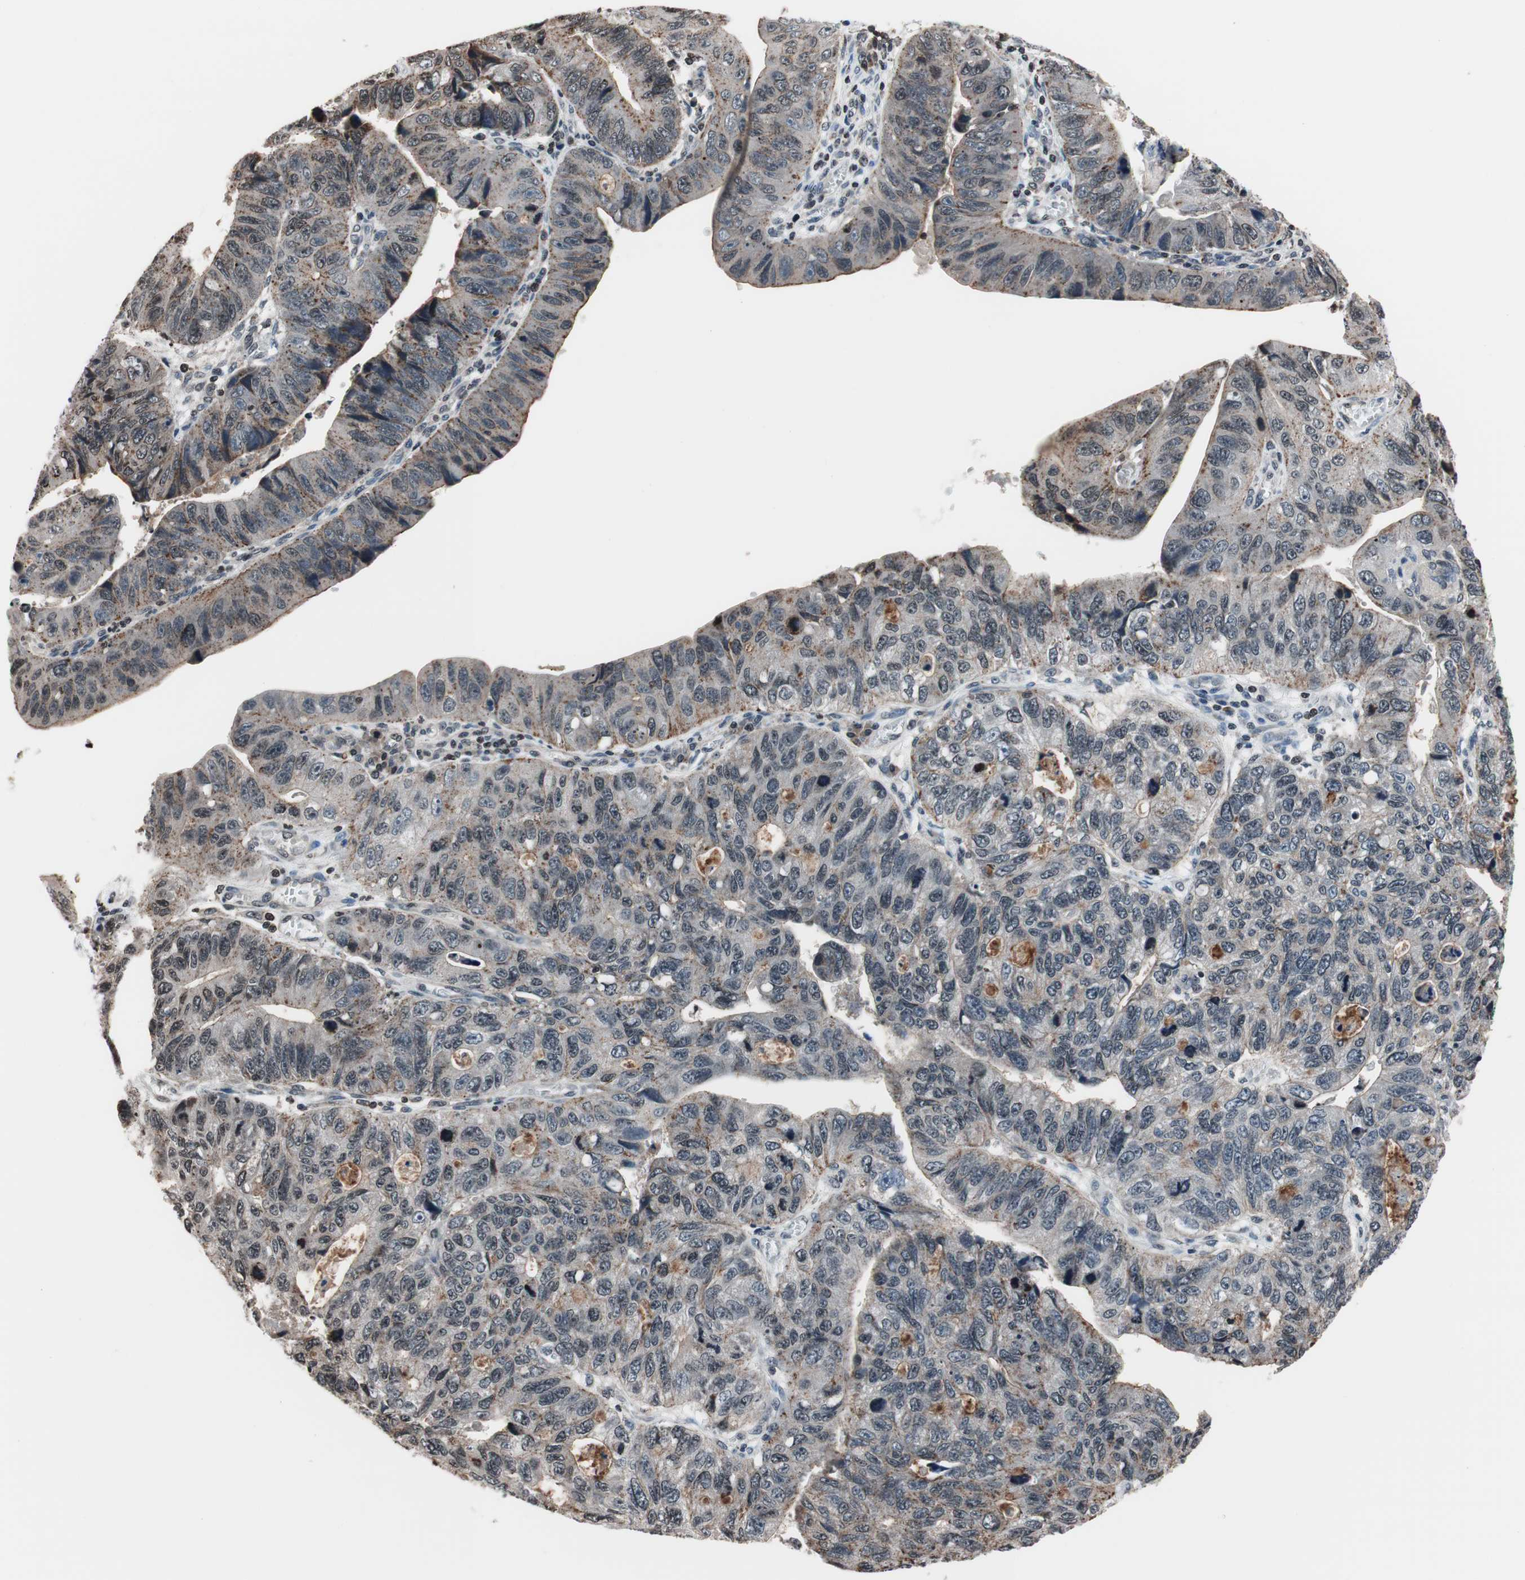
{"staining": {"intensity": "negative", "quantity": "none", "location": "none"}, "tissue": "stomach cancer", "cell_type": "Tumor cells", "image_type": "cancer", "snomed": [{"axis": "morphology", "description": "Adenocarcinoma, NOS"}, {"axis": "topography", "description": "Stomach"}], "caption": "Tumor cells show no significant expression in stomach adenocarcinoma.", "gene": "RFC1", "patient": {"sex": "male", "age": 59}}